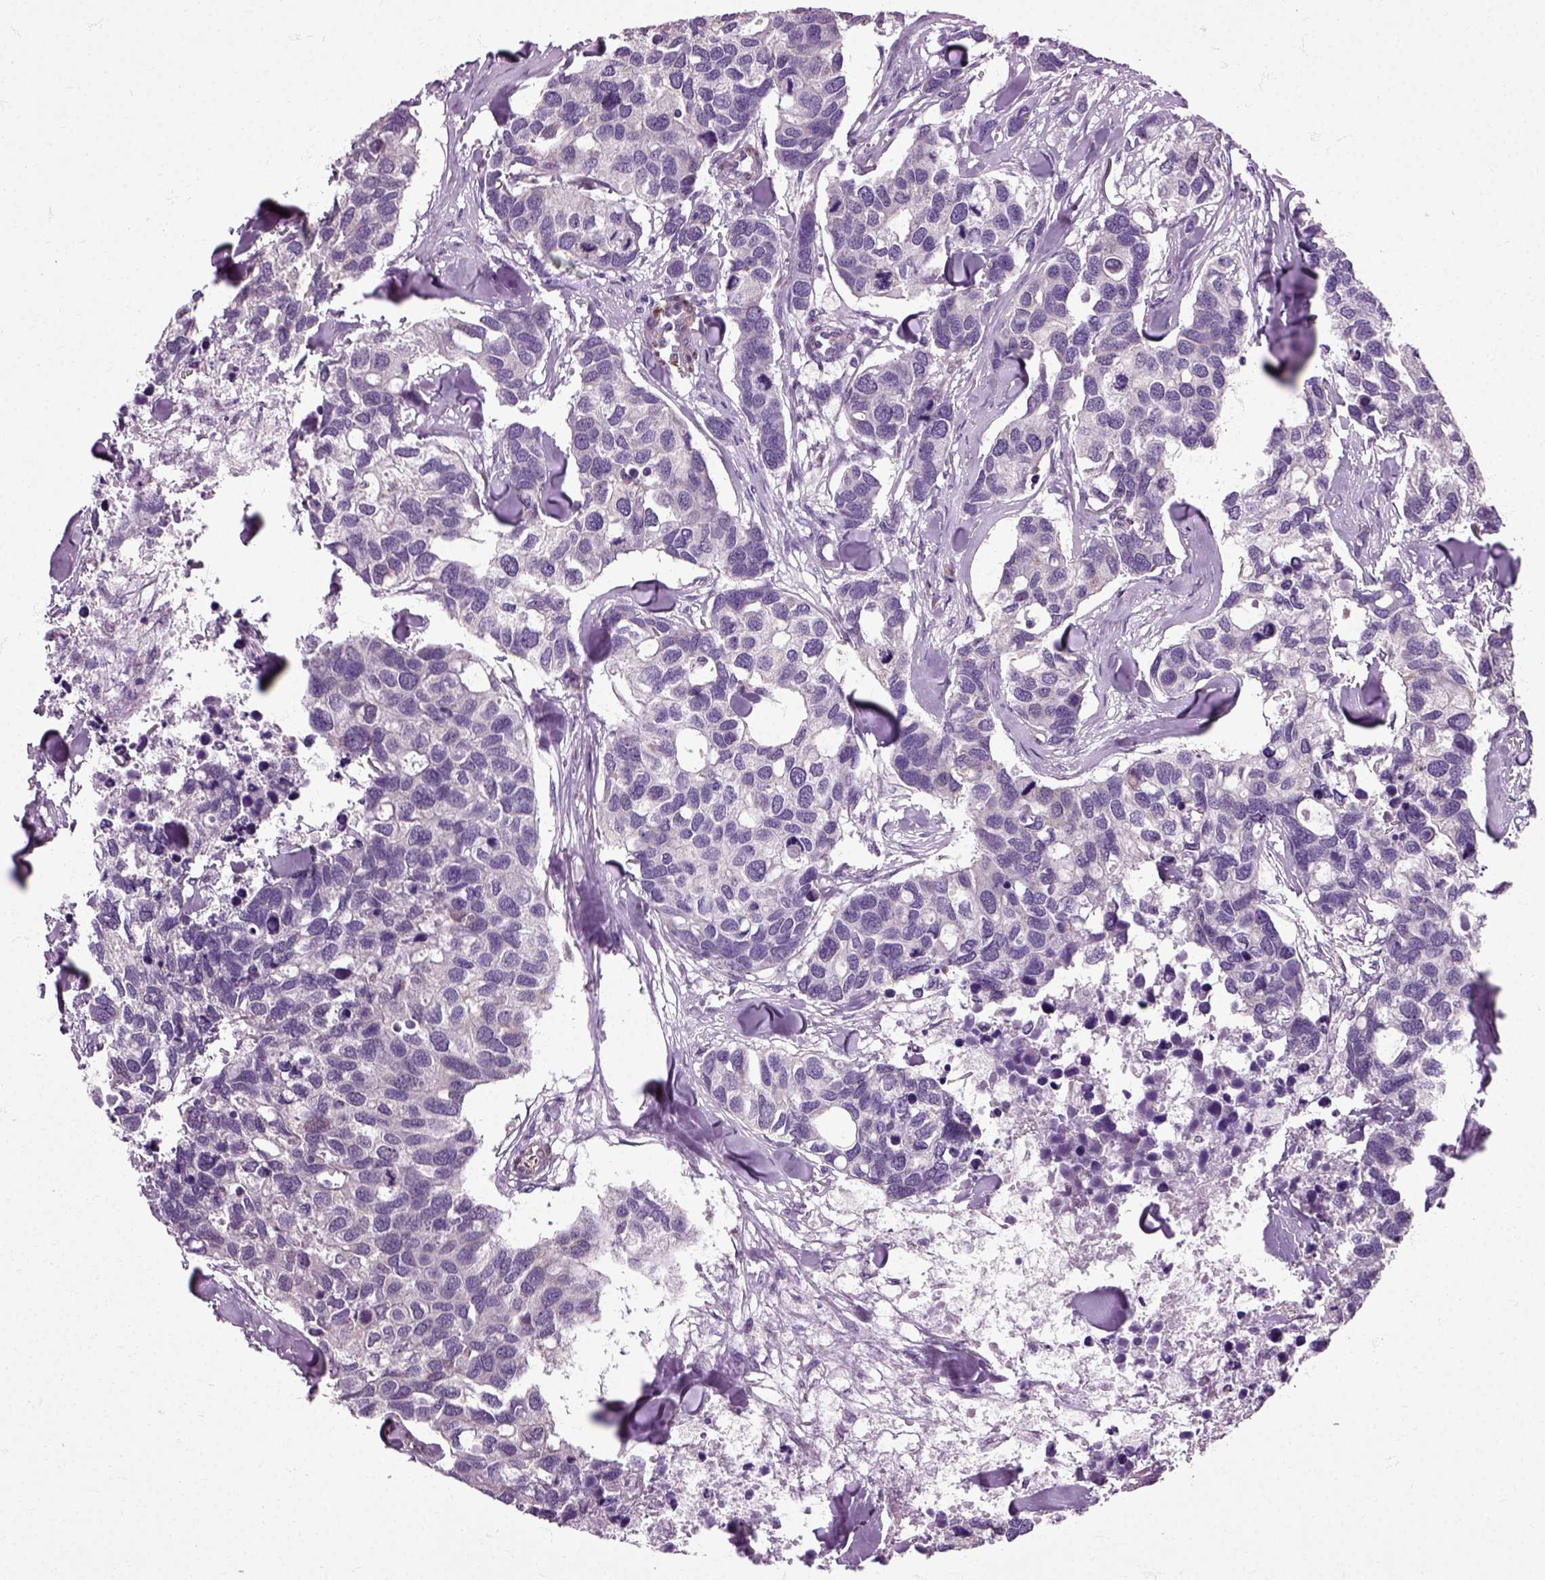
{"staining": {"intensity": "negative", "quantity": "none", "location": "none"}, "tissue": "breast cancer", "cell_type": "Tumor cells", "image_type": "cancer", "snomed": [{"axis": "morphology", "description": "Duct carcinoma"}, {"axis": "topography", "description": "Breast"}], "caption": "An IHC histopathology image of breast intraductal carcinoma is shown. There is no staining in tumor cells of breast intraductal carcinoma. (DAB immunohistochemistry, high magnification).", "gene": "HSPA2", "patient": {"sex": "female", "age": 83}}